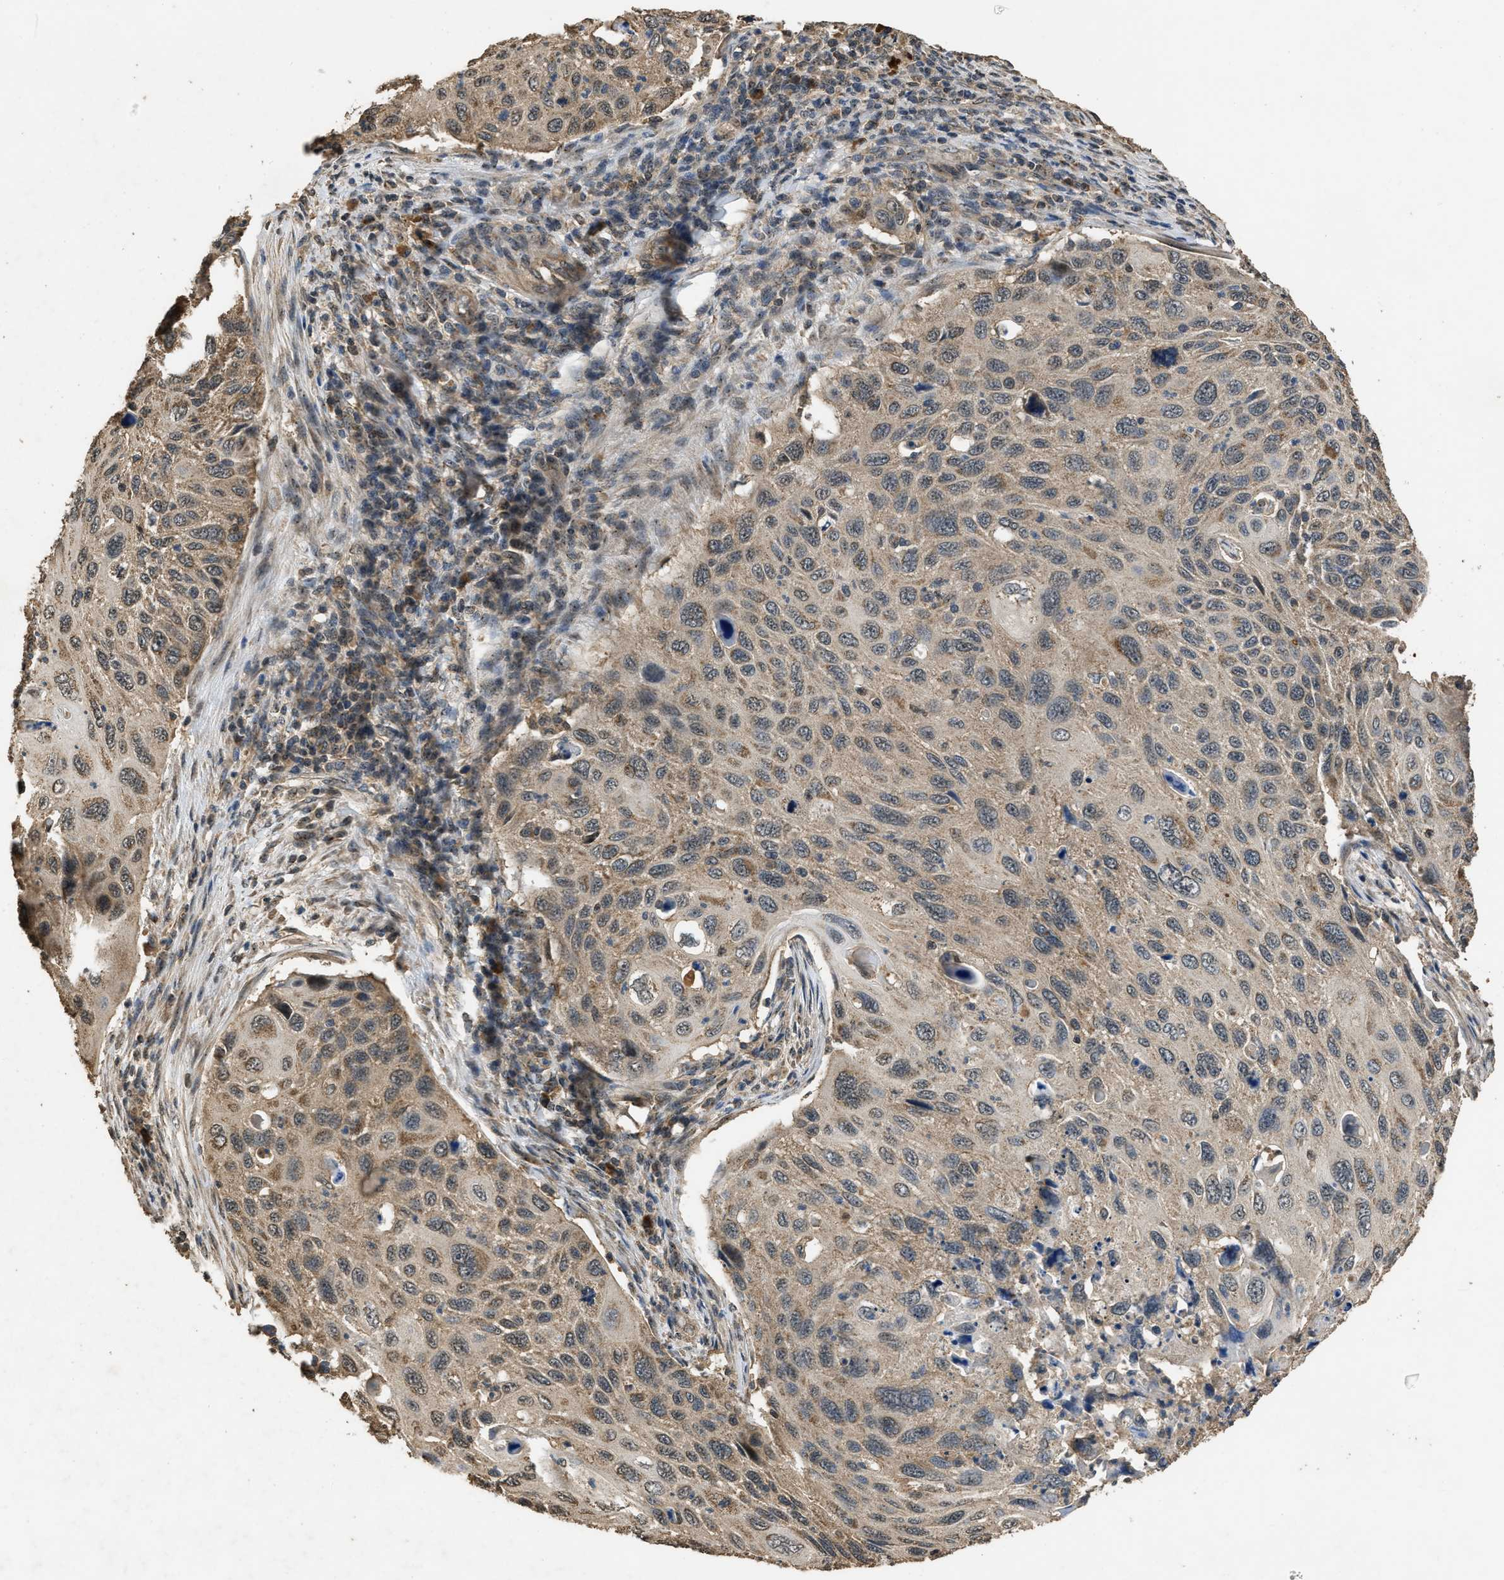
{"staining": {"intensity": "weak", "quantity": ">75%", "location": "cytoplasmic/membranous"}, "tissue": "cervical cancer", "cell_type": "Tumor cells", "image_type": "cancer", "snomed": [{"axis": "morphology", "description": "Squamous cell carcinoma, NOS"}, {"axis": "topography", "description": "Cervix"}], "caption": "IHC of human cervical cancer (squamous cell carcinoma) reveals low levels of weak cytoplasmic/membranous expression in approximately >75% of tumor cells.", "gene": "DENND6B", "patient": {"sex": "female", "age": 70}}